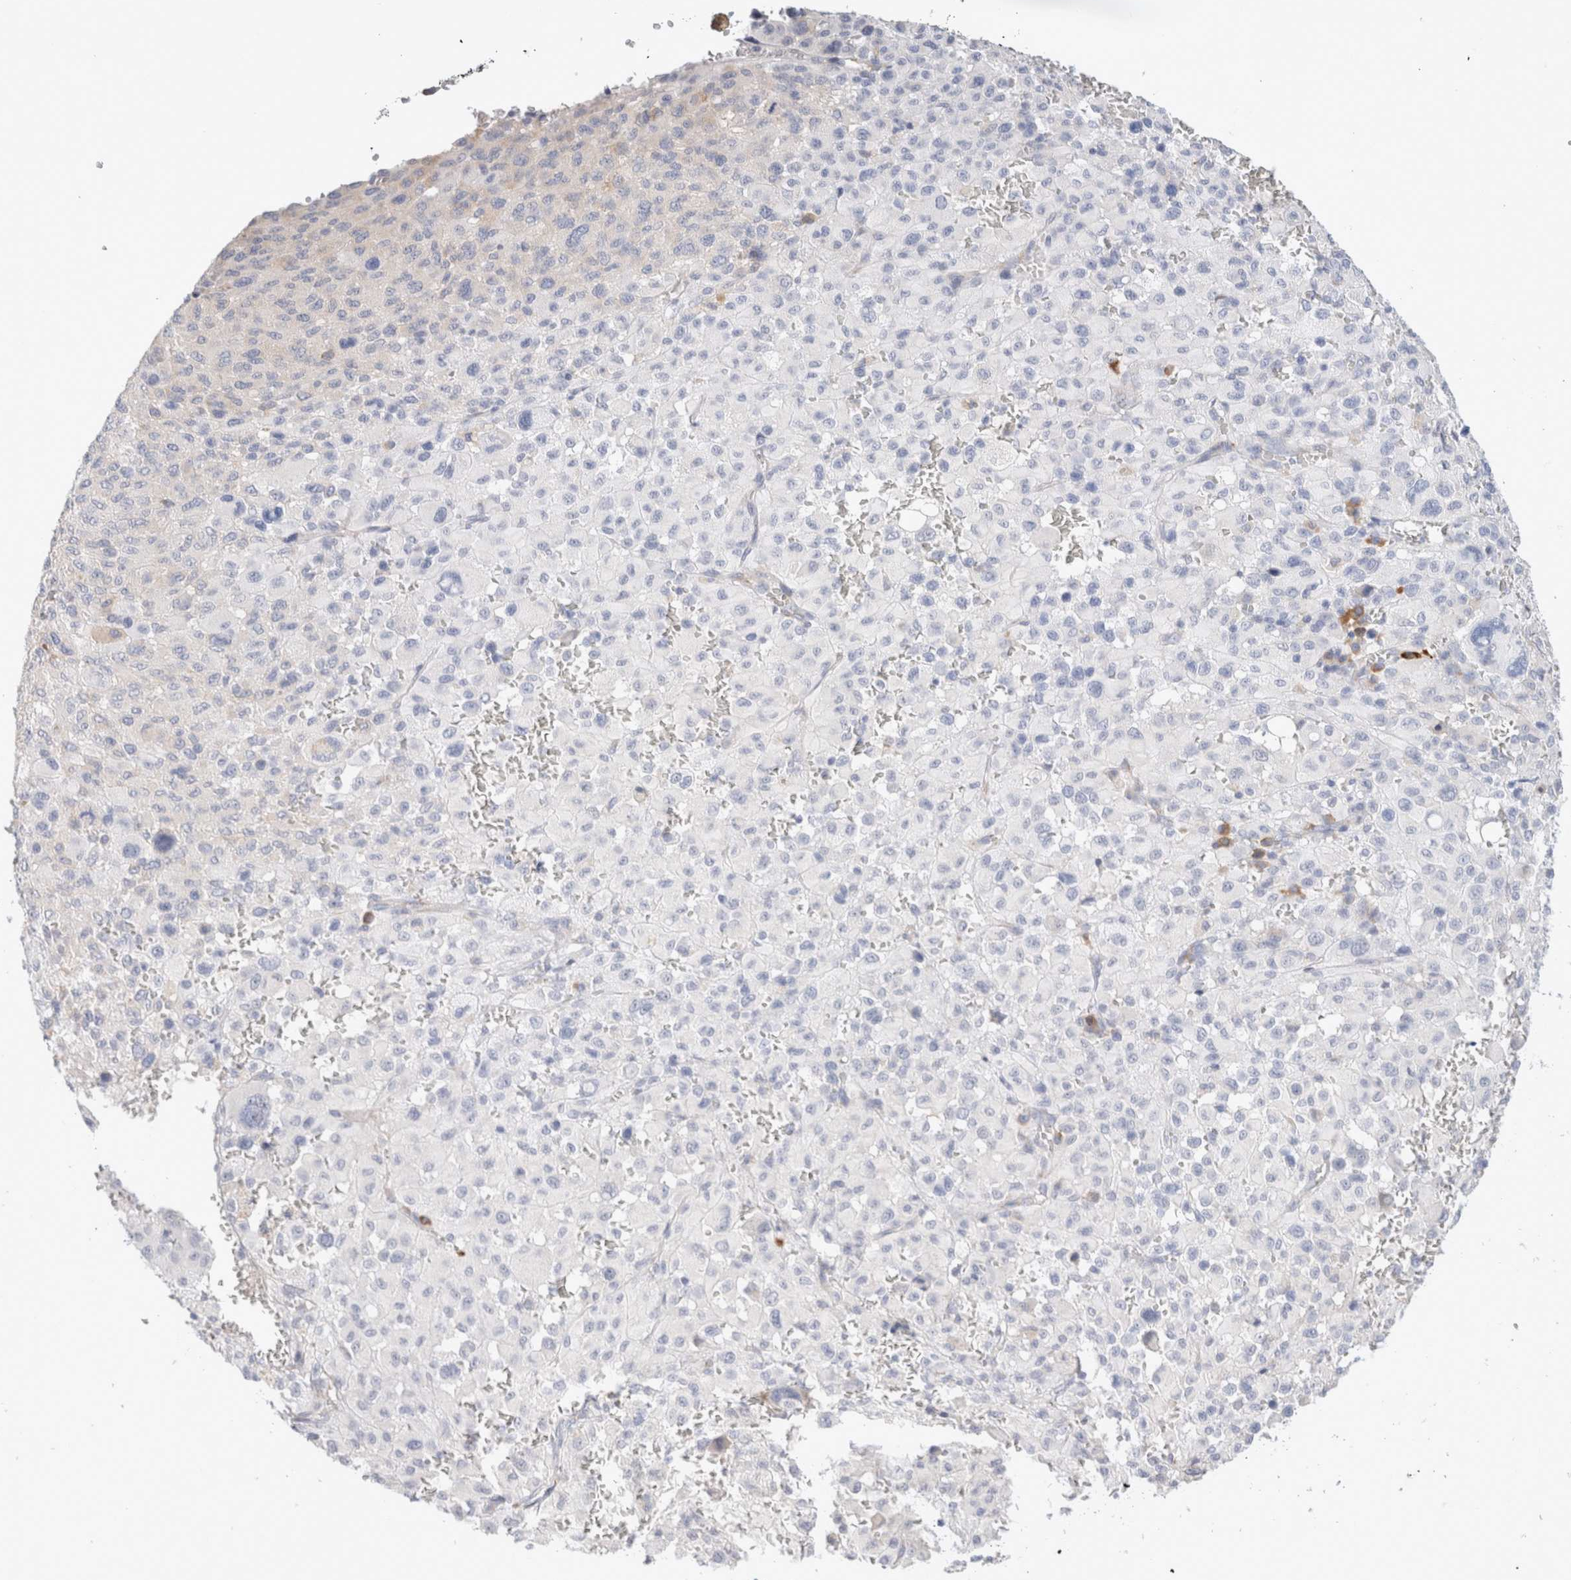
{"staining": {"intensity": "negative", "quantity": "none", "location": "none"}, "tissue": "melanoma", "cell_type": "Tumor cells", "image_type": "cancer", "snomed": [{"axis": "morphology", "description": "Malignant melanoma, Metastatic site"}, {"axis": "topography", "description": "Skin"}], "caption": "IHC of human malignant melanoma (metastatic site) demonstrates no expression in tumor cells. Nuclei are stained in blue.", "gene": "GADD45G", "patient": {"sex": "female", "age": 74}}